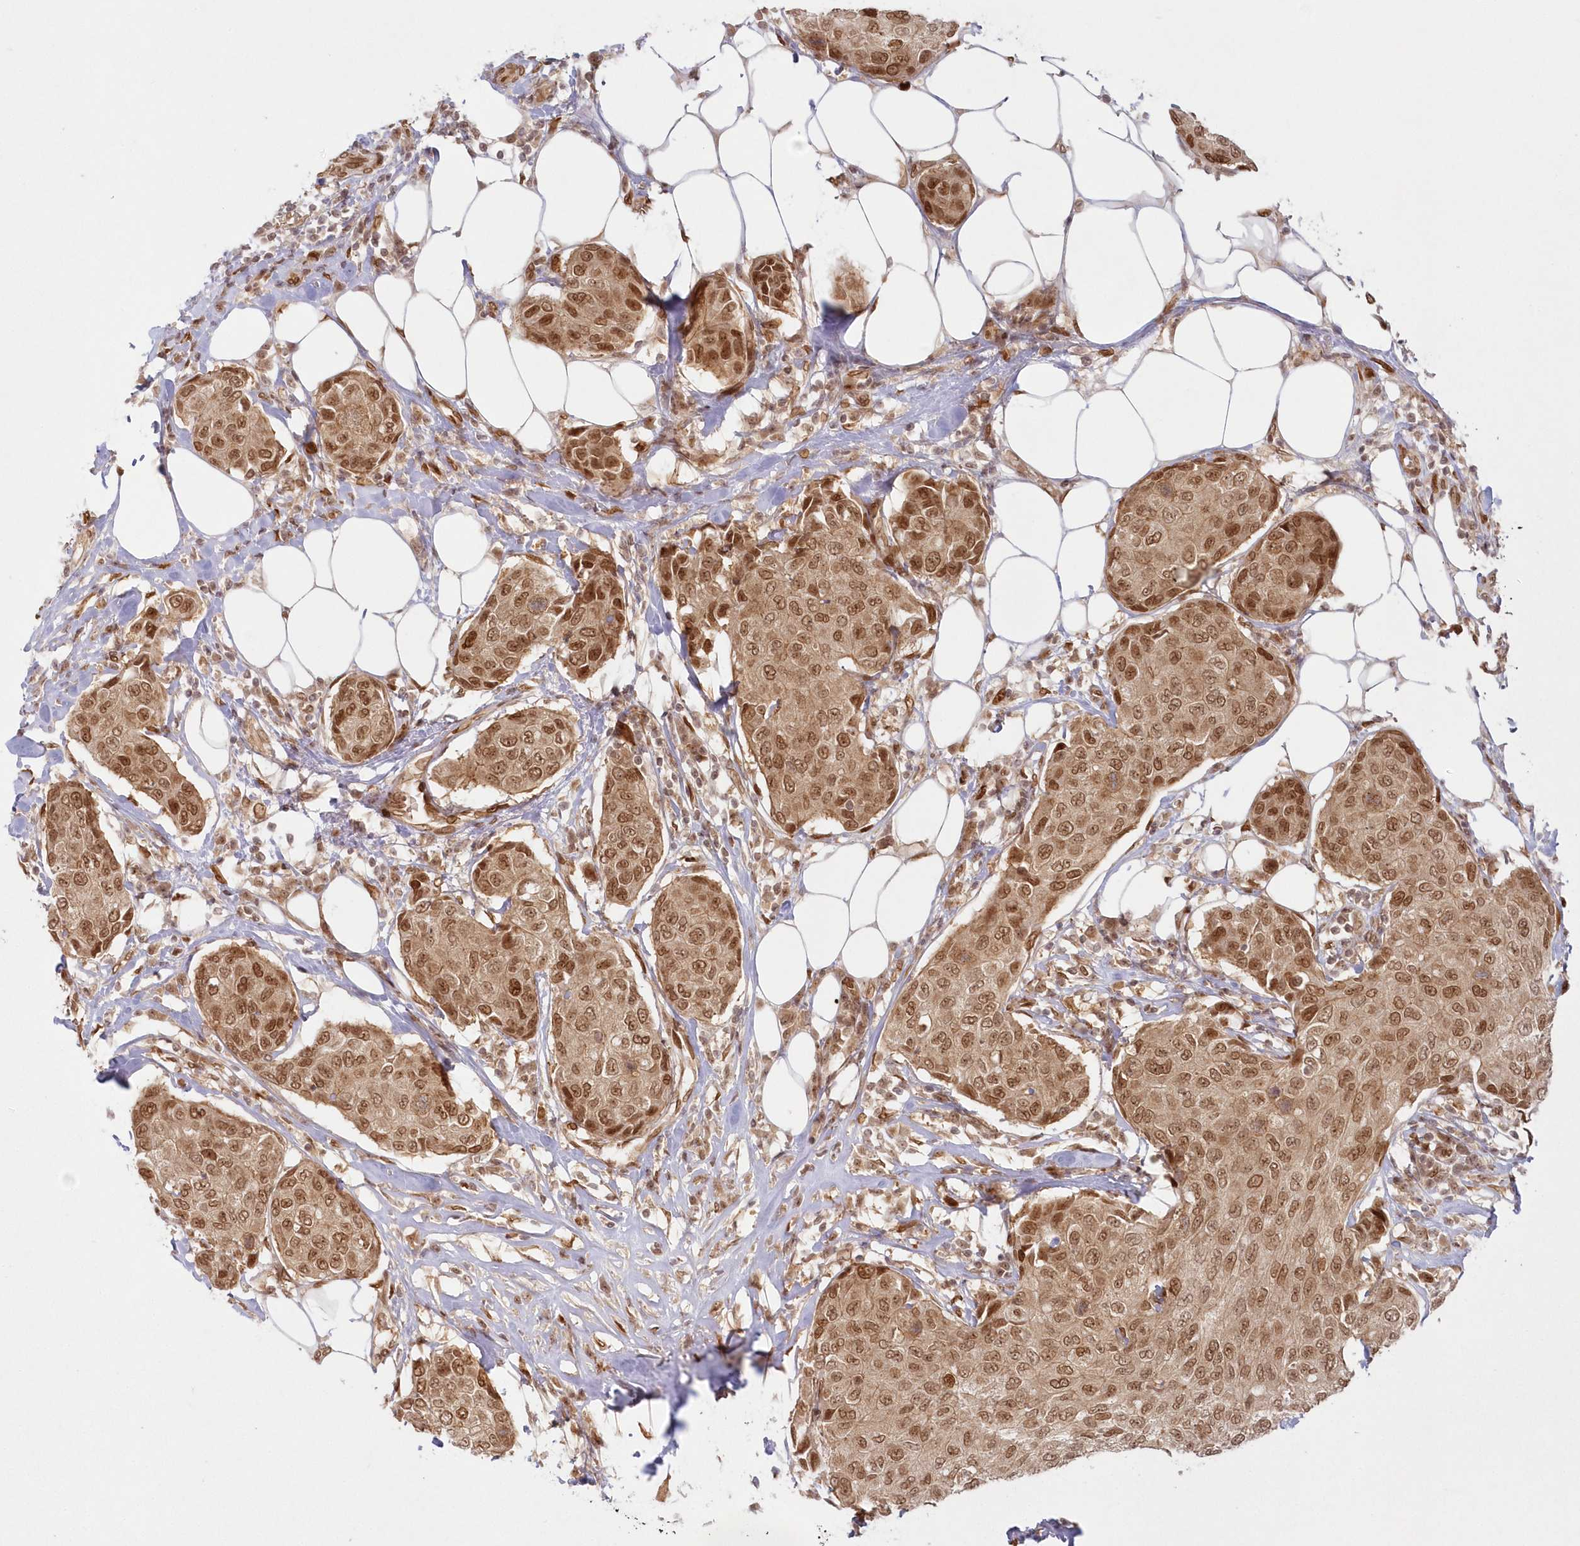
{"staining": {"intensity": "moderate", "quantity": ">75%", "location": "cytoplasmic/membranous,nuclear"}, "tissue": "breast cancer", "cell_type": "Tumor cells", "image_type": "cancer", "snomed": [{"axis": "morphology", "description": "Duct carcinoma"}, {"axis": "topography", "description": "Breast"}], "caption": "Moderate cytoplasmic/membranous and nuclear expression for a protein is seen in approximately >75% of tumor cells of breast cancer (infiltrating ductal carcinoma) using immunohistochemistry.", "gene": "TOGARAM2", "patient": {"sex": "female", "age": 80}}